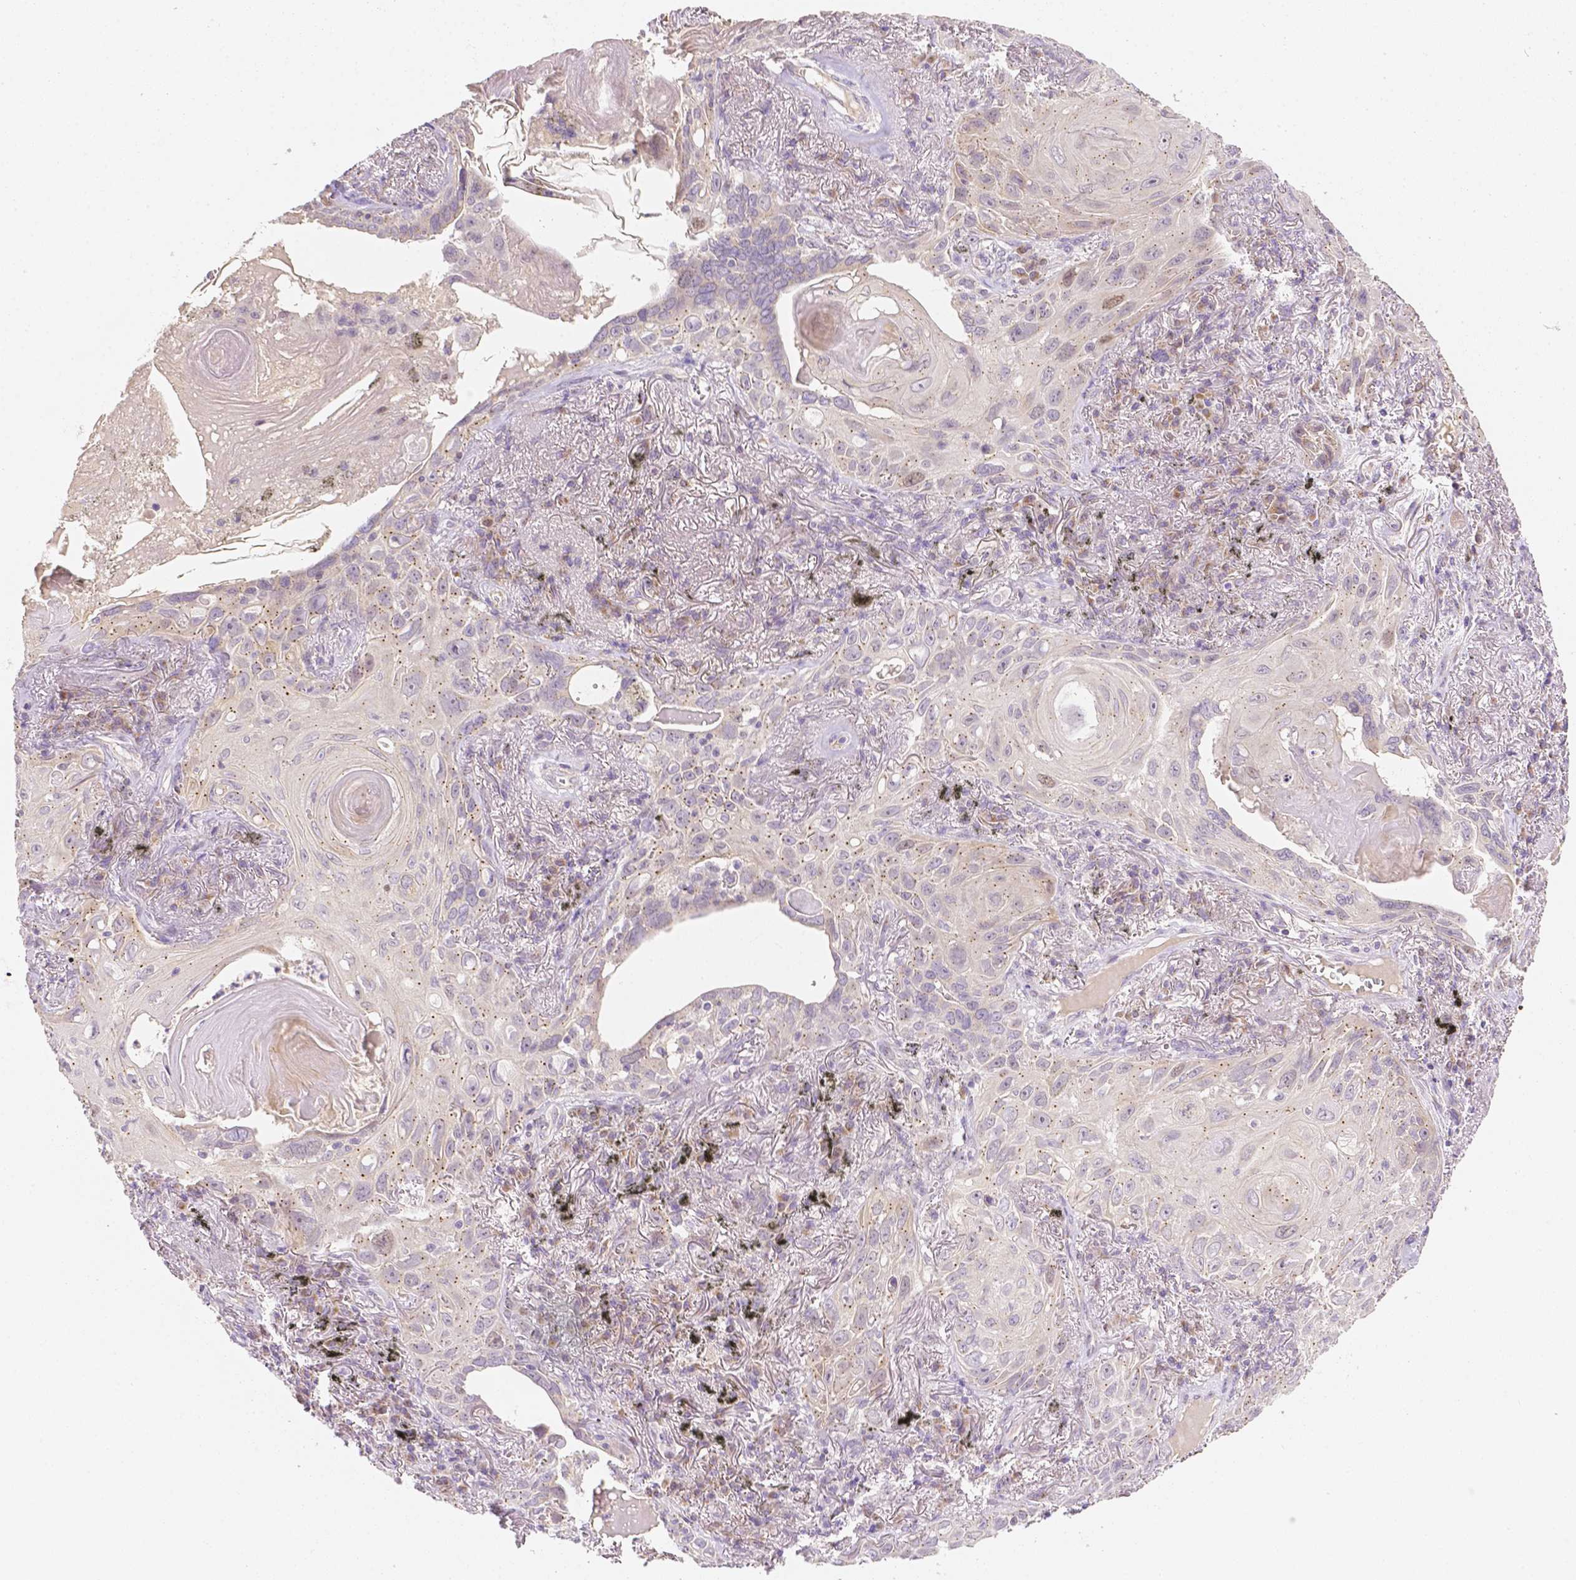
{"staining": {"intensity": "weak", "quantity": "<25%", "location": "cytoplasmic/membranous"}, "tissue": "lung cancer", "cell_type": "Tumor cells", "image_type": "cancer", "snomed": [{"axis": "morphology", "description": "Squamous cell carcinoma, NOS"}, {"axis": "topography", "description": "Lung"}], "caption": "Tumor cells show no significant protein positivity in lung cancer.", "gene": "C10orf67", "patient": {"sex": "male", "age": 79}}